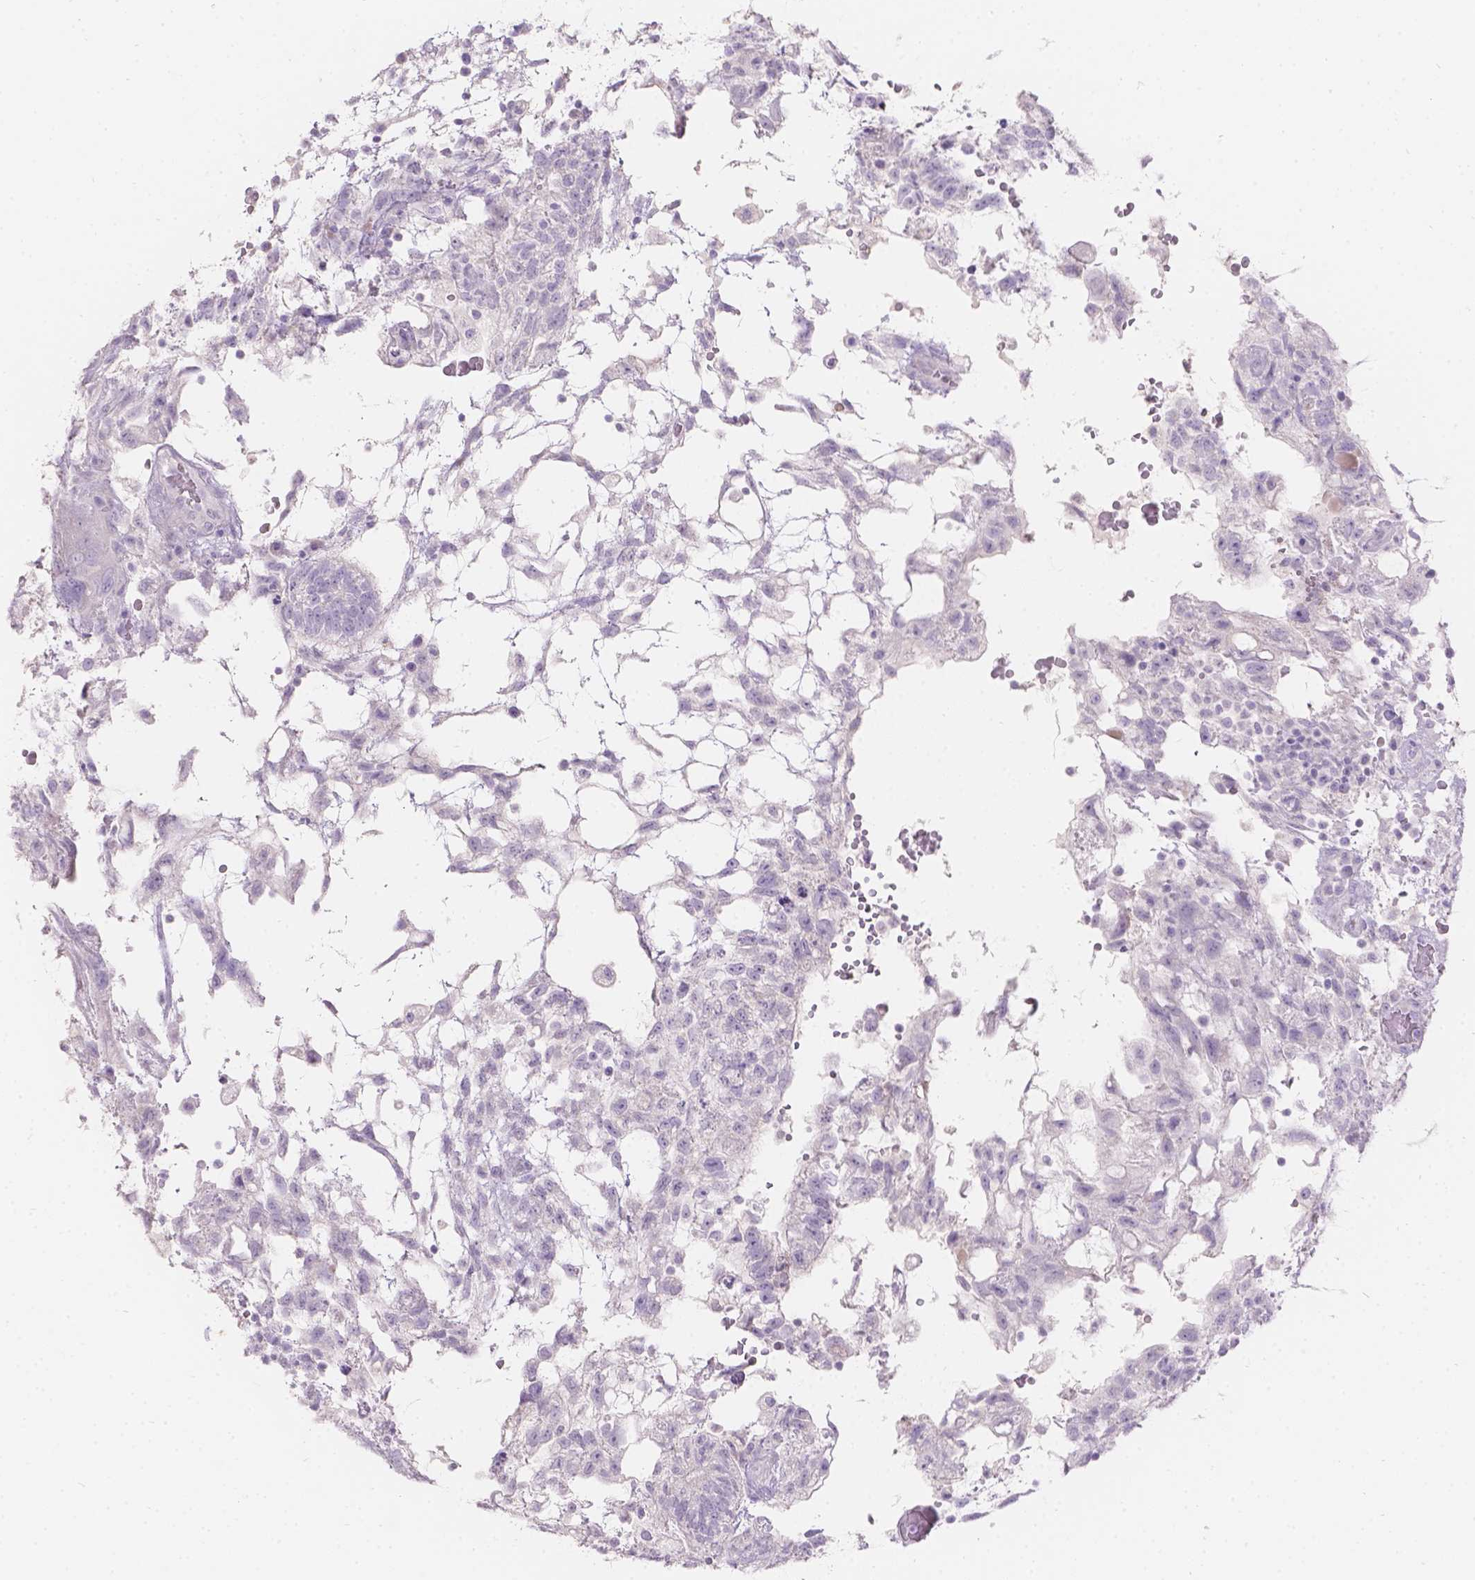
{"staining": {"intensity": "negative", "quantity": "none", "location": "none"}, "tissue": "testis cancer", "cell_type": "Tumor cells", "image_type": "cancer", "snomed": [{"axis": "morphology", "description": "Carcinoma, Embryonal, NOS"}, {"axis": "topography", "description": "Testis"}], "caption": "Human testis cancer (embryonal carcinoma) stained for a protein using immunohistochemistry (IHC) shows no expression in tumor cells.", "gene": "HTN3", "patient": {"sex": "male", "age": 32}}